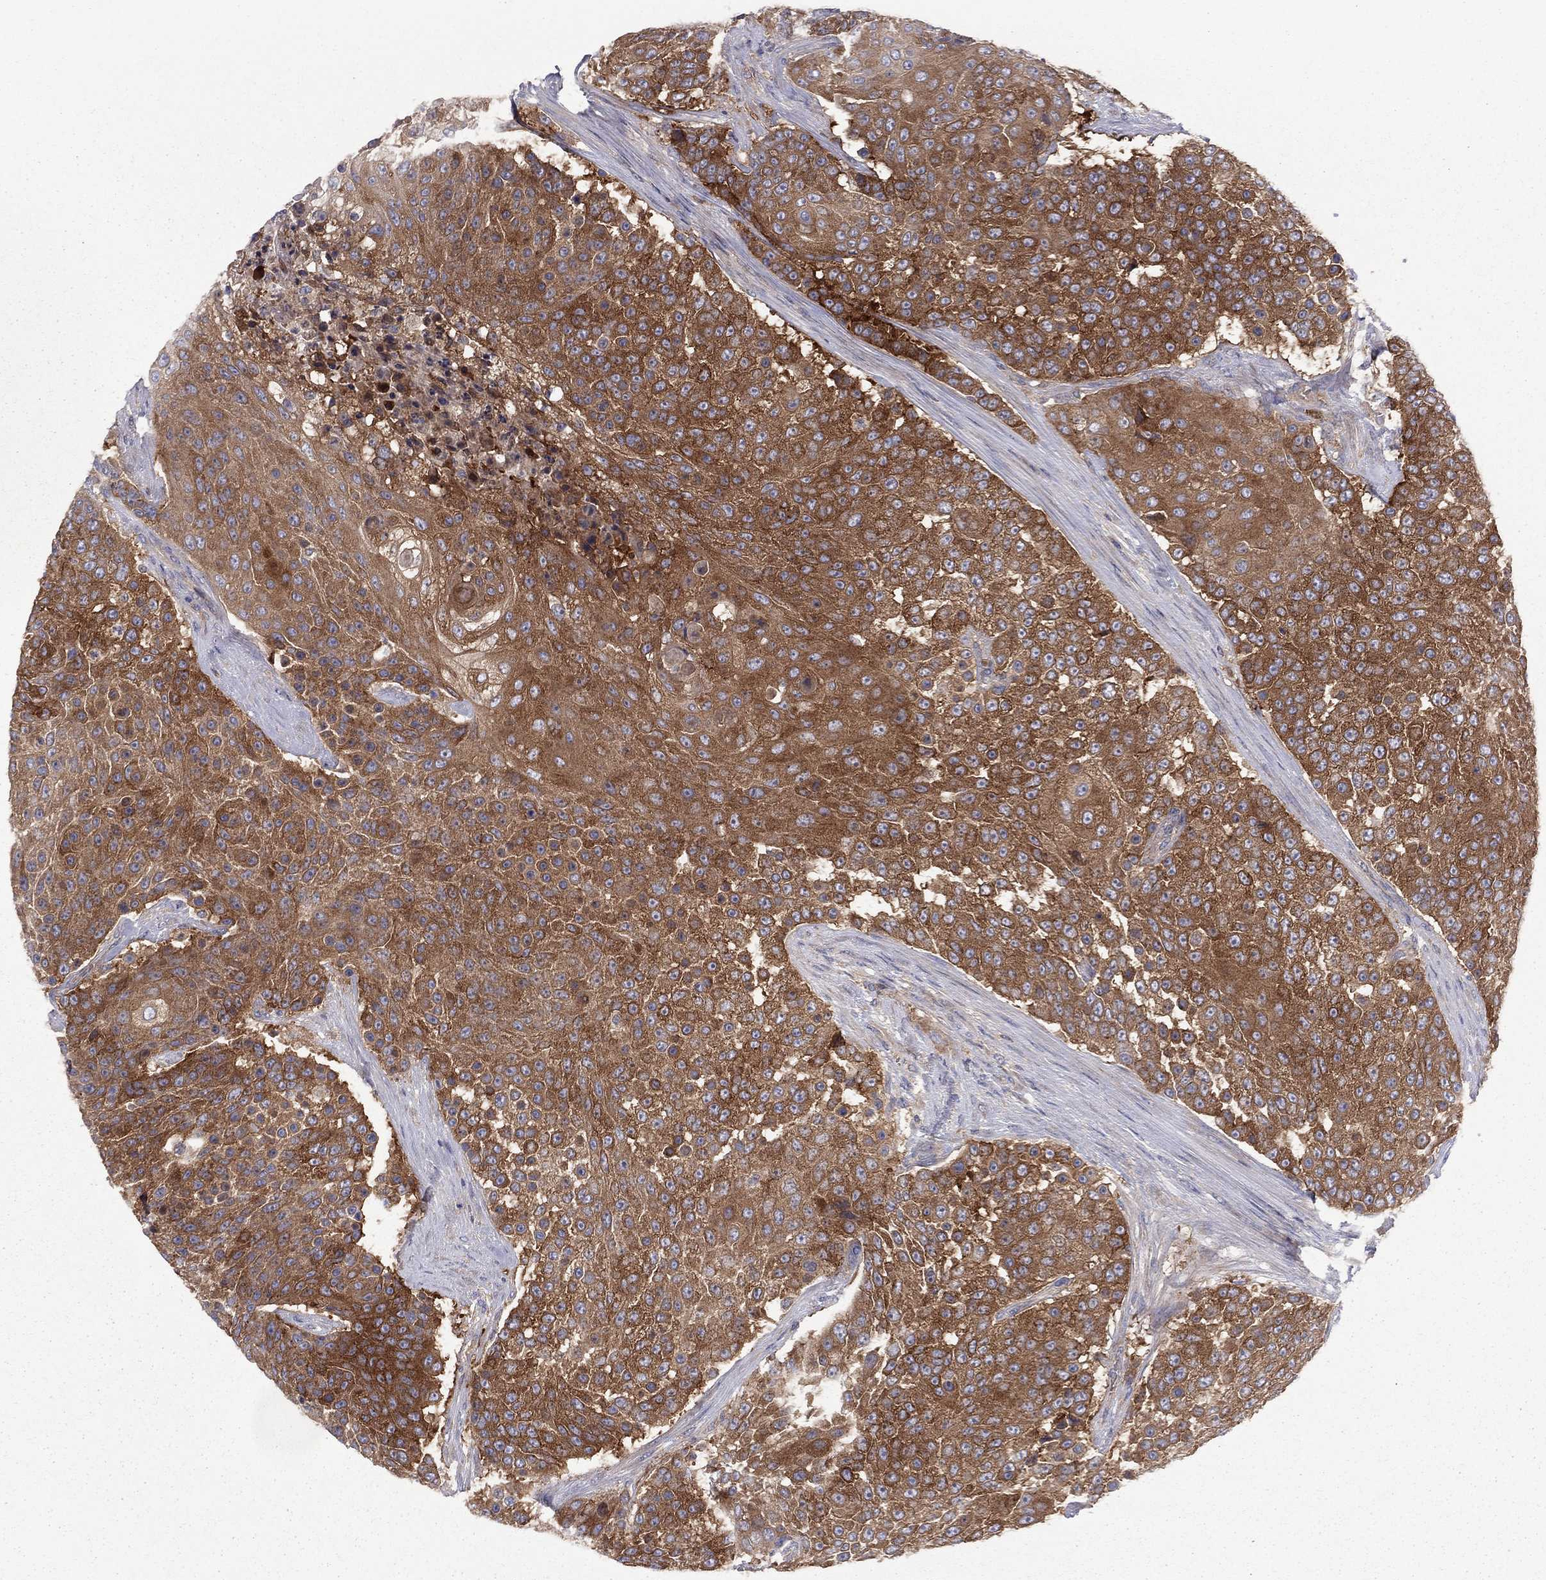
{"staining": {"intensity": "strong", "quantity": ">75%", "location": "cytoplasmic/membranous"}, "tissue": "urothelial cancer", "cell_type": "Tumor cells", "image_type": "cancer", "snomed": [{"axis": "morphology", "description": "Urothelial carcinoma, High grade"}, {"axis": "topography", "description": "Urinary bladder"}], "caption": "The immunohistochemical stain labels strong cytoplasmic/membranous expression in tumor cells of urothelial carcinoma (high-grade) tissue.", "gene": "RNF123", "patient": {"sex": "female", "age": 63}}